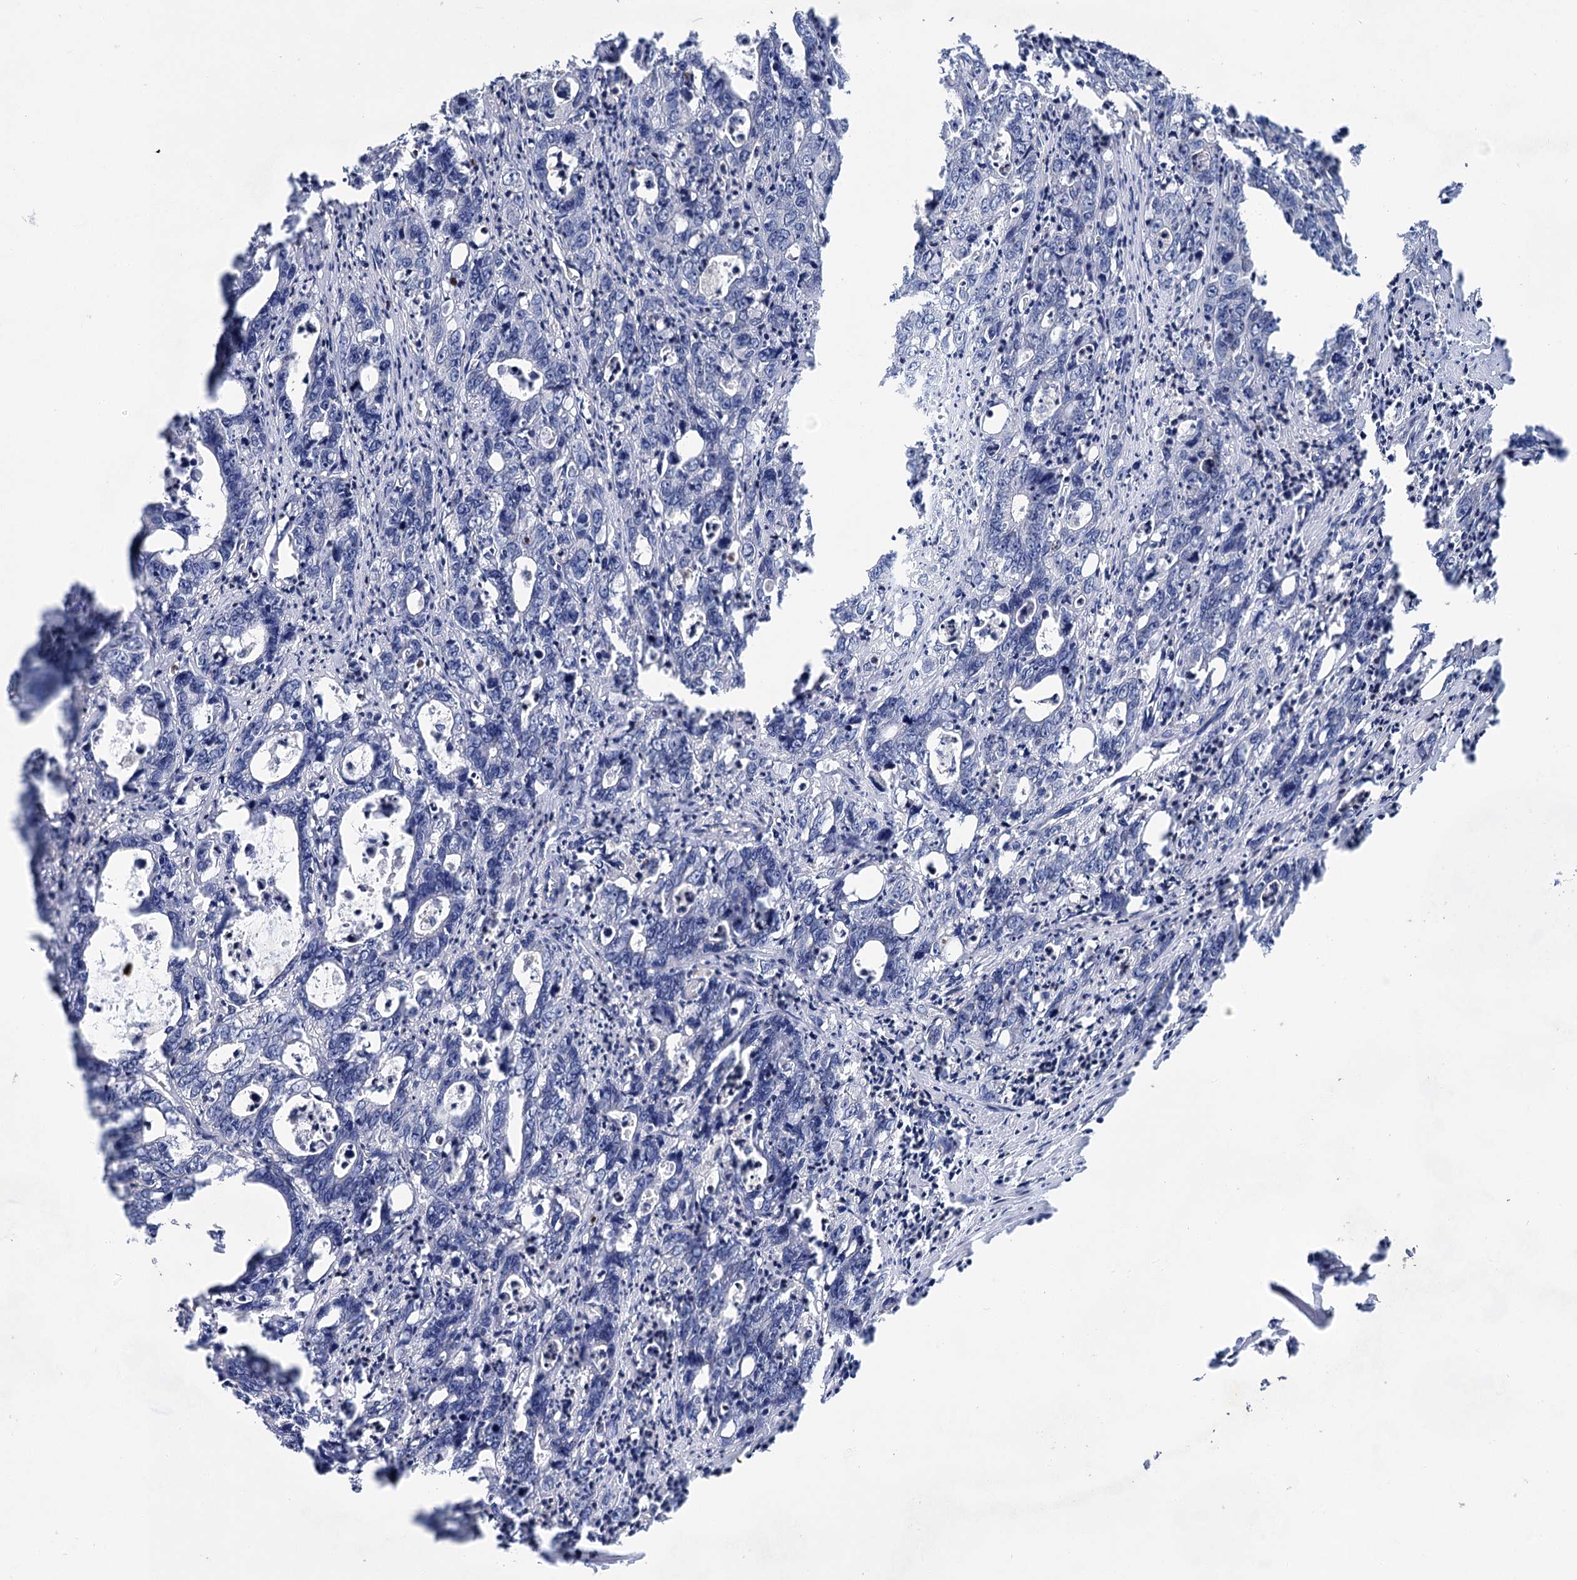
{"staining": {"intensity": "negative", "quantity": "none", "location": "none"}, "tissue": "colorectal cancer", "cell_type": "Tumor cells", "image_type": "cancer", "snomed": [{"axis": "morphology", "description": "Adenocarcinoma, NOS"}, {"axis": "topography", "description": "Colon"}], "caption": "The image displays no staining of tumor cells in colorectal cancer (adenocarcinoma). The staining is performed using DAB (3,3'-diaminobenzidine) brown chromogen with nuclei counter-stained in using hematoxylin.", "gene": "MORN3", "patient": {"sex": "female", "age": 75}}